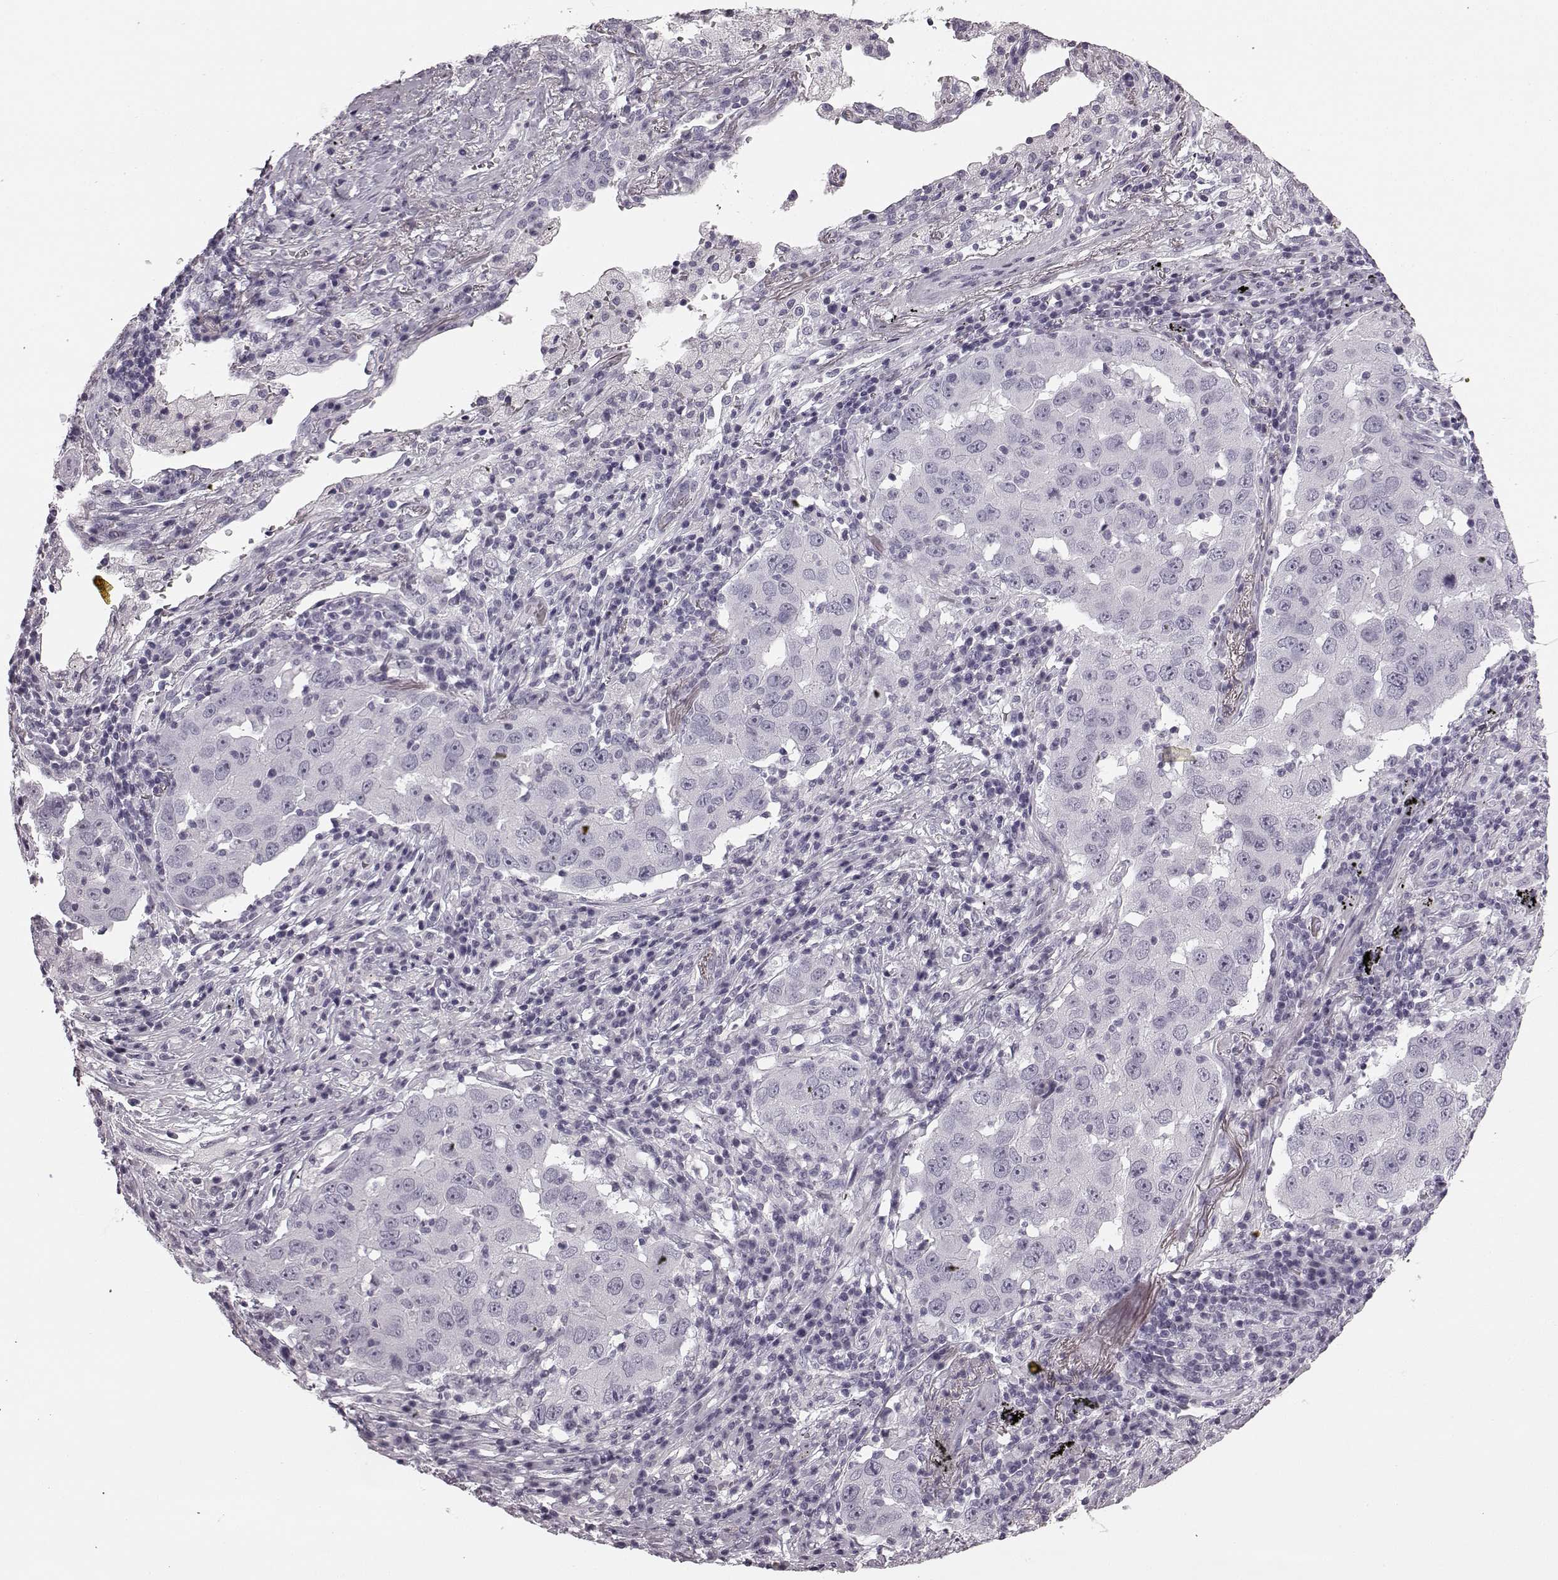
{"staining": {"intensity": "negative", "quantity": "none", "location": "none"}, "tissue": "lung cancer", "cell_type": "Tumor cells", "image_type": "cancer", "snomed": [{"axis": "morphology", "description": "Adenocarcinoma, NOS"}, {"axis": "topography", "description": "Lung"}], "caption": "Micrograph shows no protein staining in tumor cells of lung cancer (adenocarcinoma) tissue. The staining is performed using DAB (3,3'-diaminobenzidine) brown chromogen with nuclei counter-stained in using hematoxylin.", "gene": "TMPRSS15", "patient": {"sex": "male", "age": 73}}